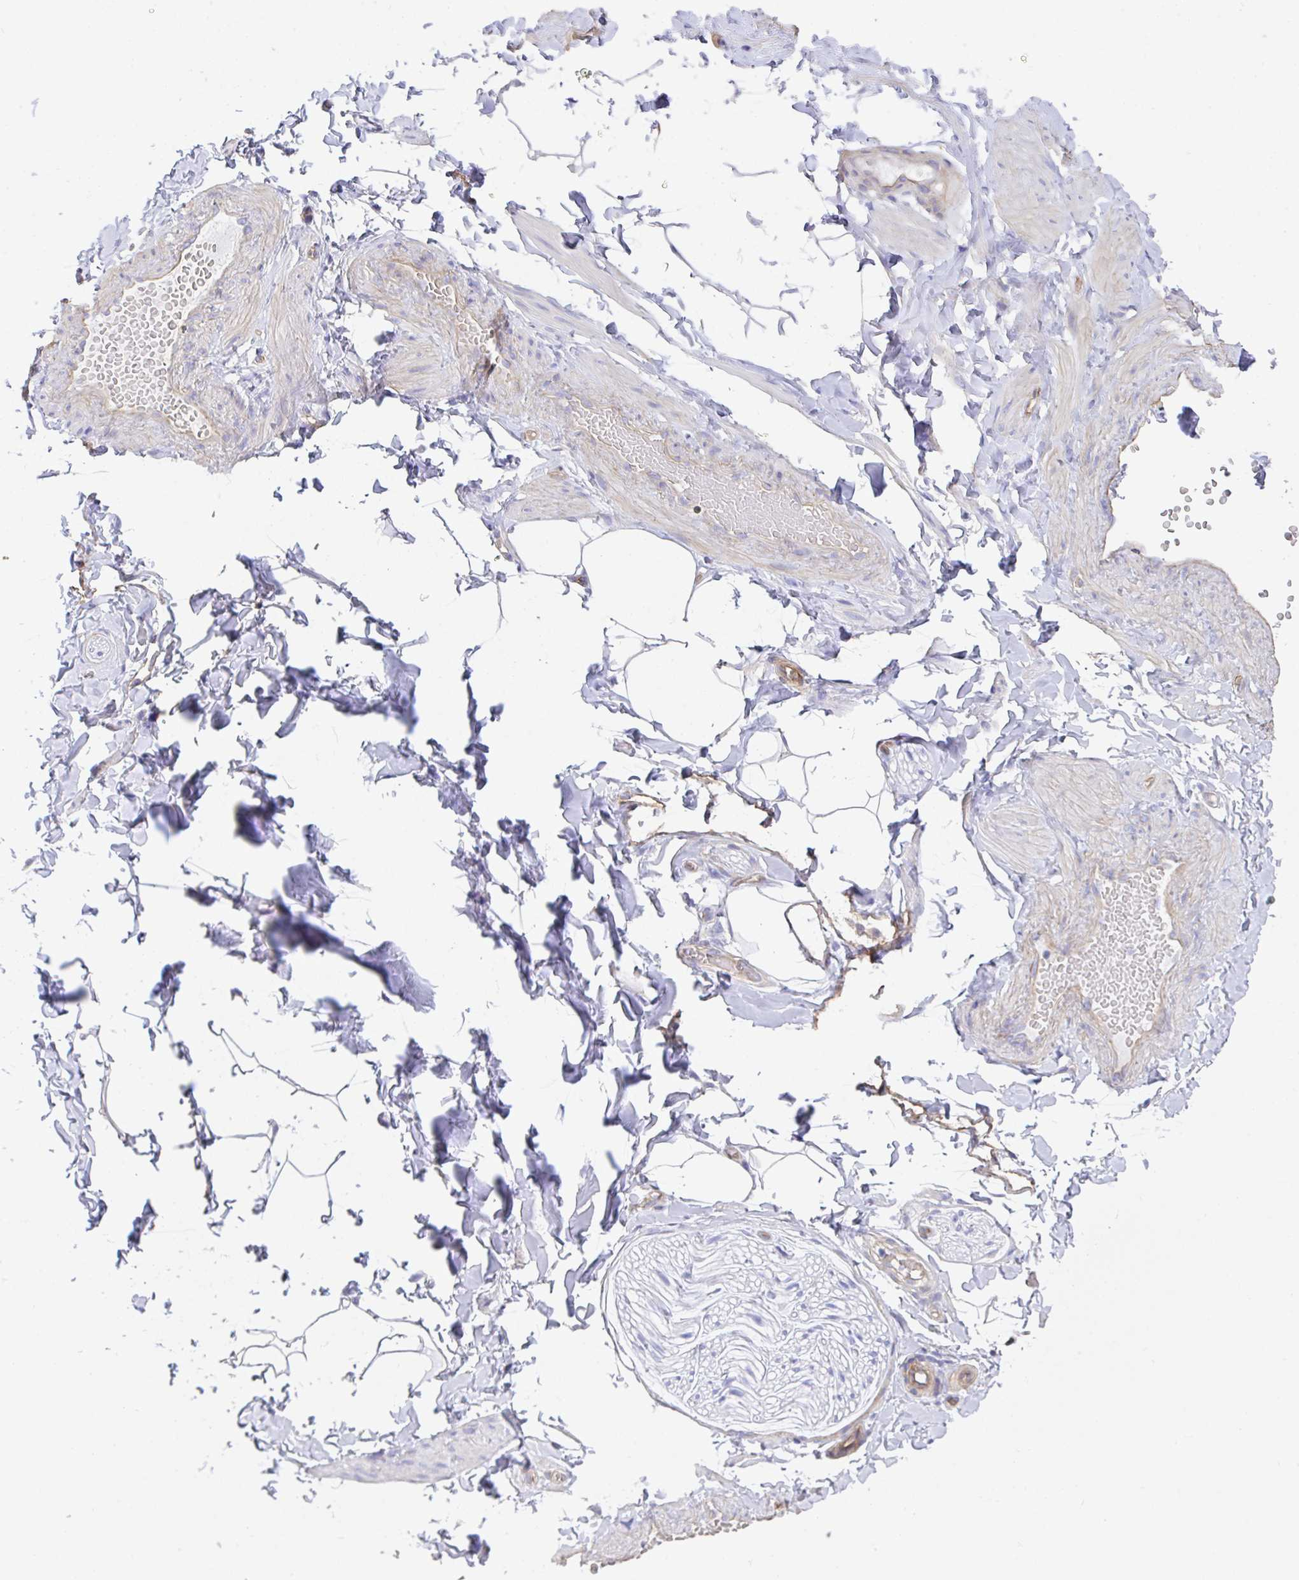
{"staining": {"intensity": "negative", "quantity": "none", "location": "none"}, "tissue": "adipose tissue", "cell_type": "Adipocytes", "image_type": "normal", "snomed": [{"axis": "morphology", "description": "Normal tissue, NOS"}, {"axis": "topography", "description": "Soft tissue"}, {"axis": "topography", "description": "Adipose tissue"}, {"axis": "topography", "description": "Vascular tissue"}, {"axis": "topography", "description": "Peripheral nerve tissue"}], "caption": "Immunohistochemical staining of normal adipose tissue demonstrates no significant staining in adipocytes.", "gene": "TNFAIP8", "patient": {"sex": "male", "age": 29}}